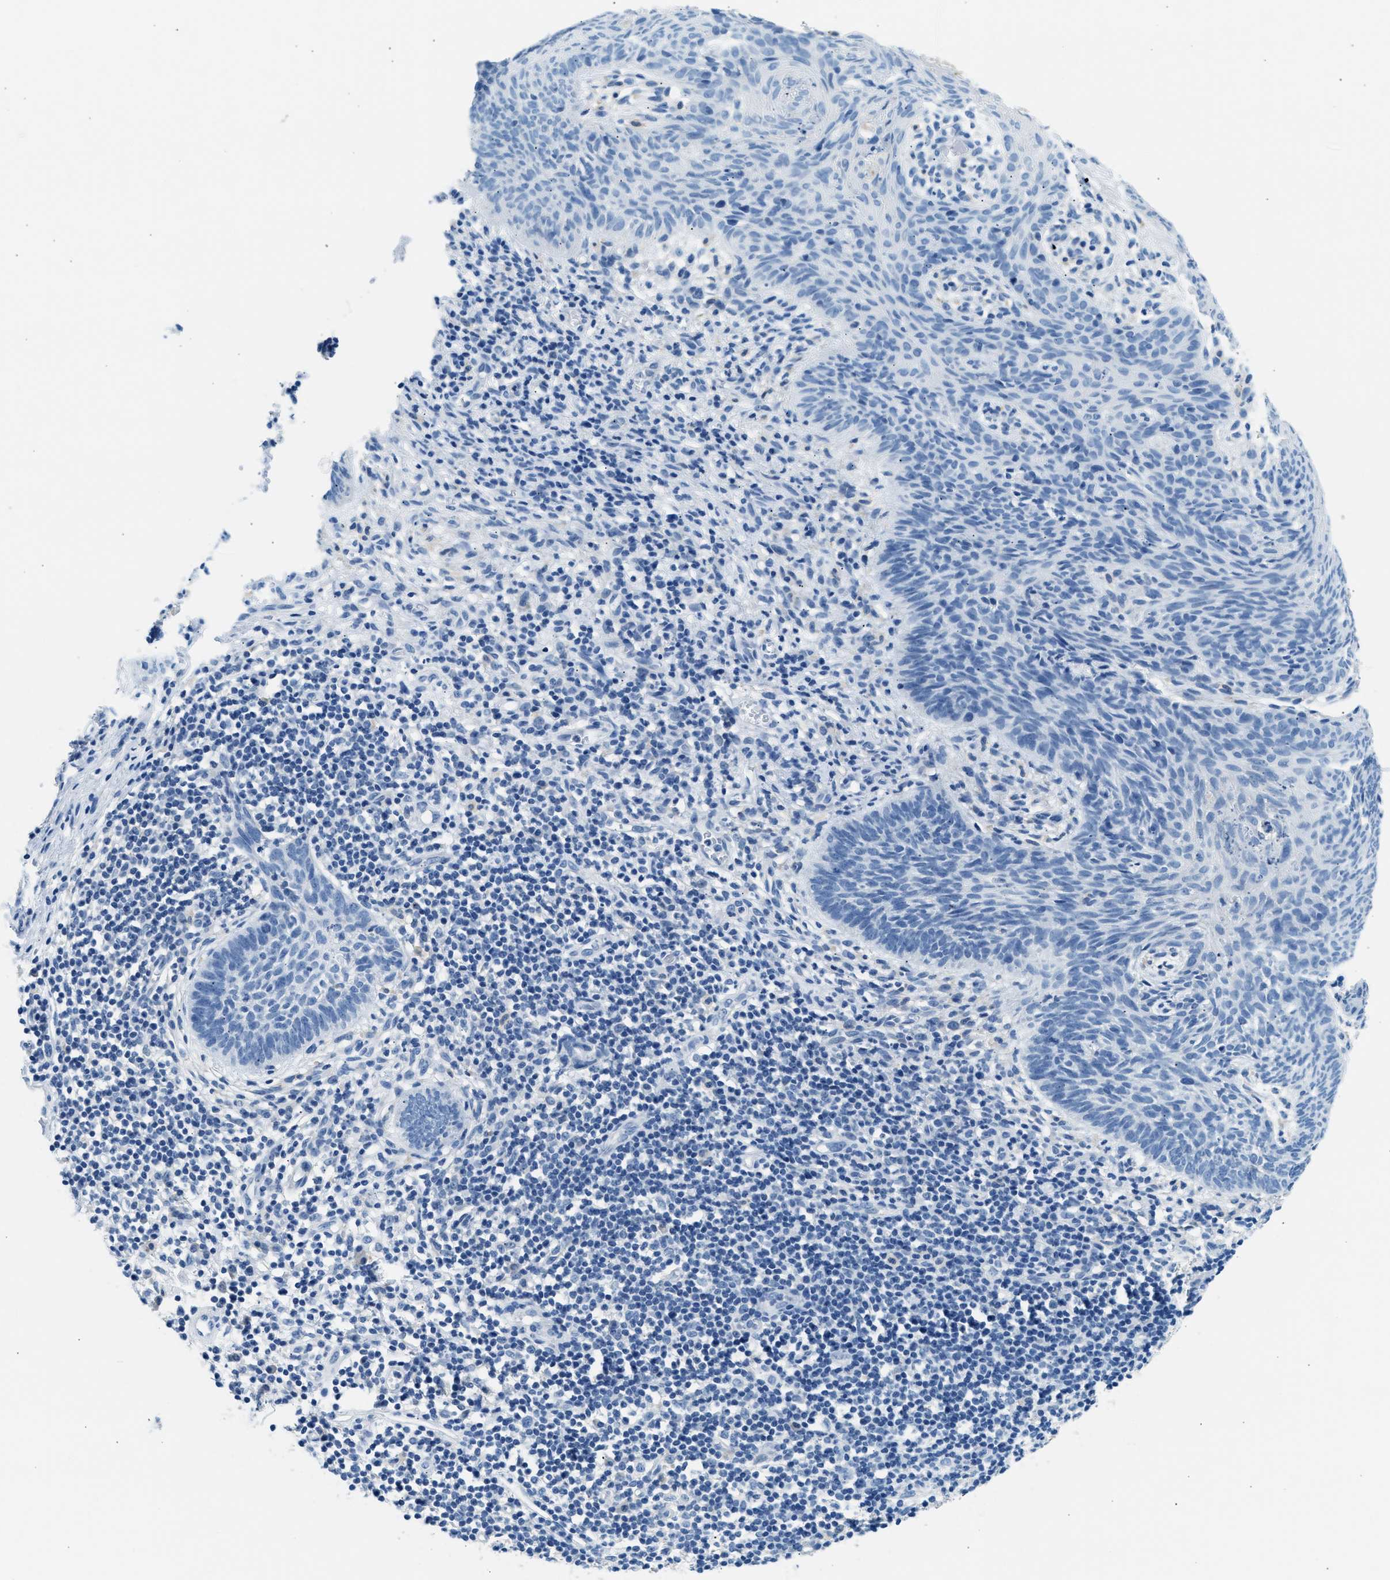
{"staining": {"intensity": "negative", "quantity": "none", "location": "none"}, "tissue": "skin cancer", "cell_type": "Tumor cells", "image_type": "cancer", "snomed": [{"axis": "morphology", "description": "Basal cell carcinoma"}, {"axis": "topography", "description": "Skin"}], "caption": "The immunohistochemistry (IHC) micrograph has no significant expression in tumor cells of skin basal cell carcinoma tissue. (DAB immunohistochemistry (IHC) visualized using brightfield microscopy, high magnification).", "gene": "CLDN18", "patient": {"sex": "male", "age": 60}}